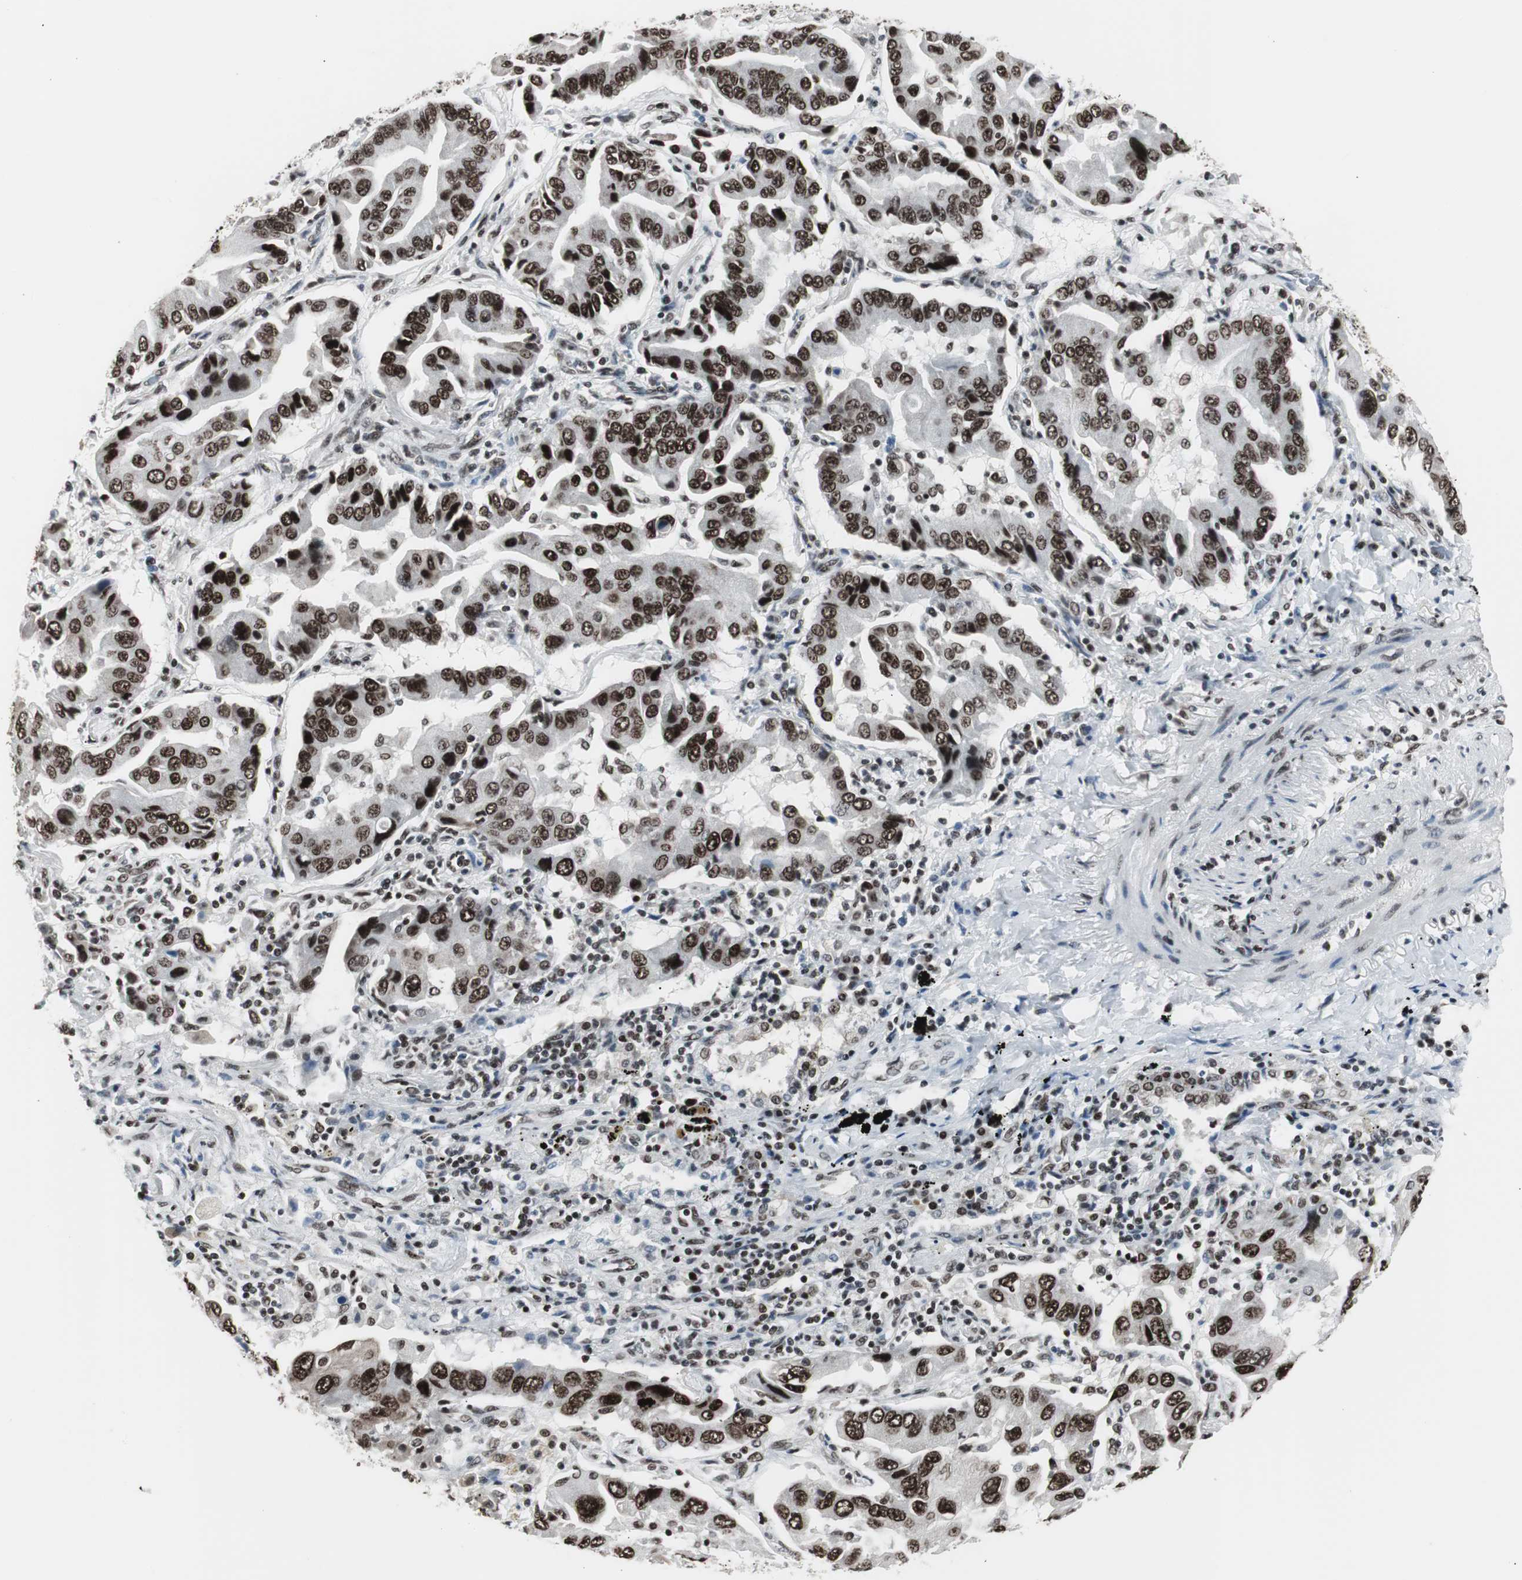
{"staining": {"intensity": "strong", "quantity": ">75%", "location": "nuclear"}, "tissue": "lung cancer", "cell_type": "Tumor cells", "image_type": "cancer", "snomed": [{"axis": "morphology", "description": "Adenocarcinoma, NOS"}, {"axis": "topography", "description": "Lung"}], "caption": "Protein expression by IHC reveals strong nuclear positivity in about >75% of tumor cells in lung adenocarcinoma. The staining was performed using DAB to visualize the protein expression in brown, while the nuclei were stained in blue with hematoxylin (Magnification: 20x).", "gene": "XRCC1", "patient": {"sex": "female", "age": 65}}